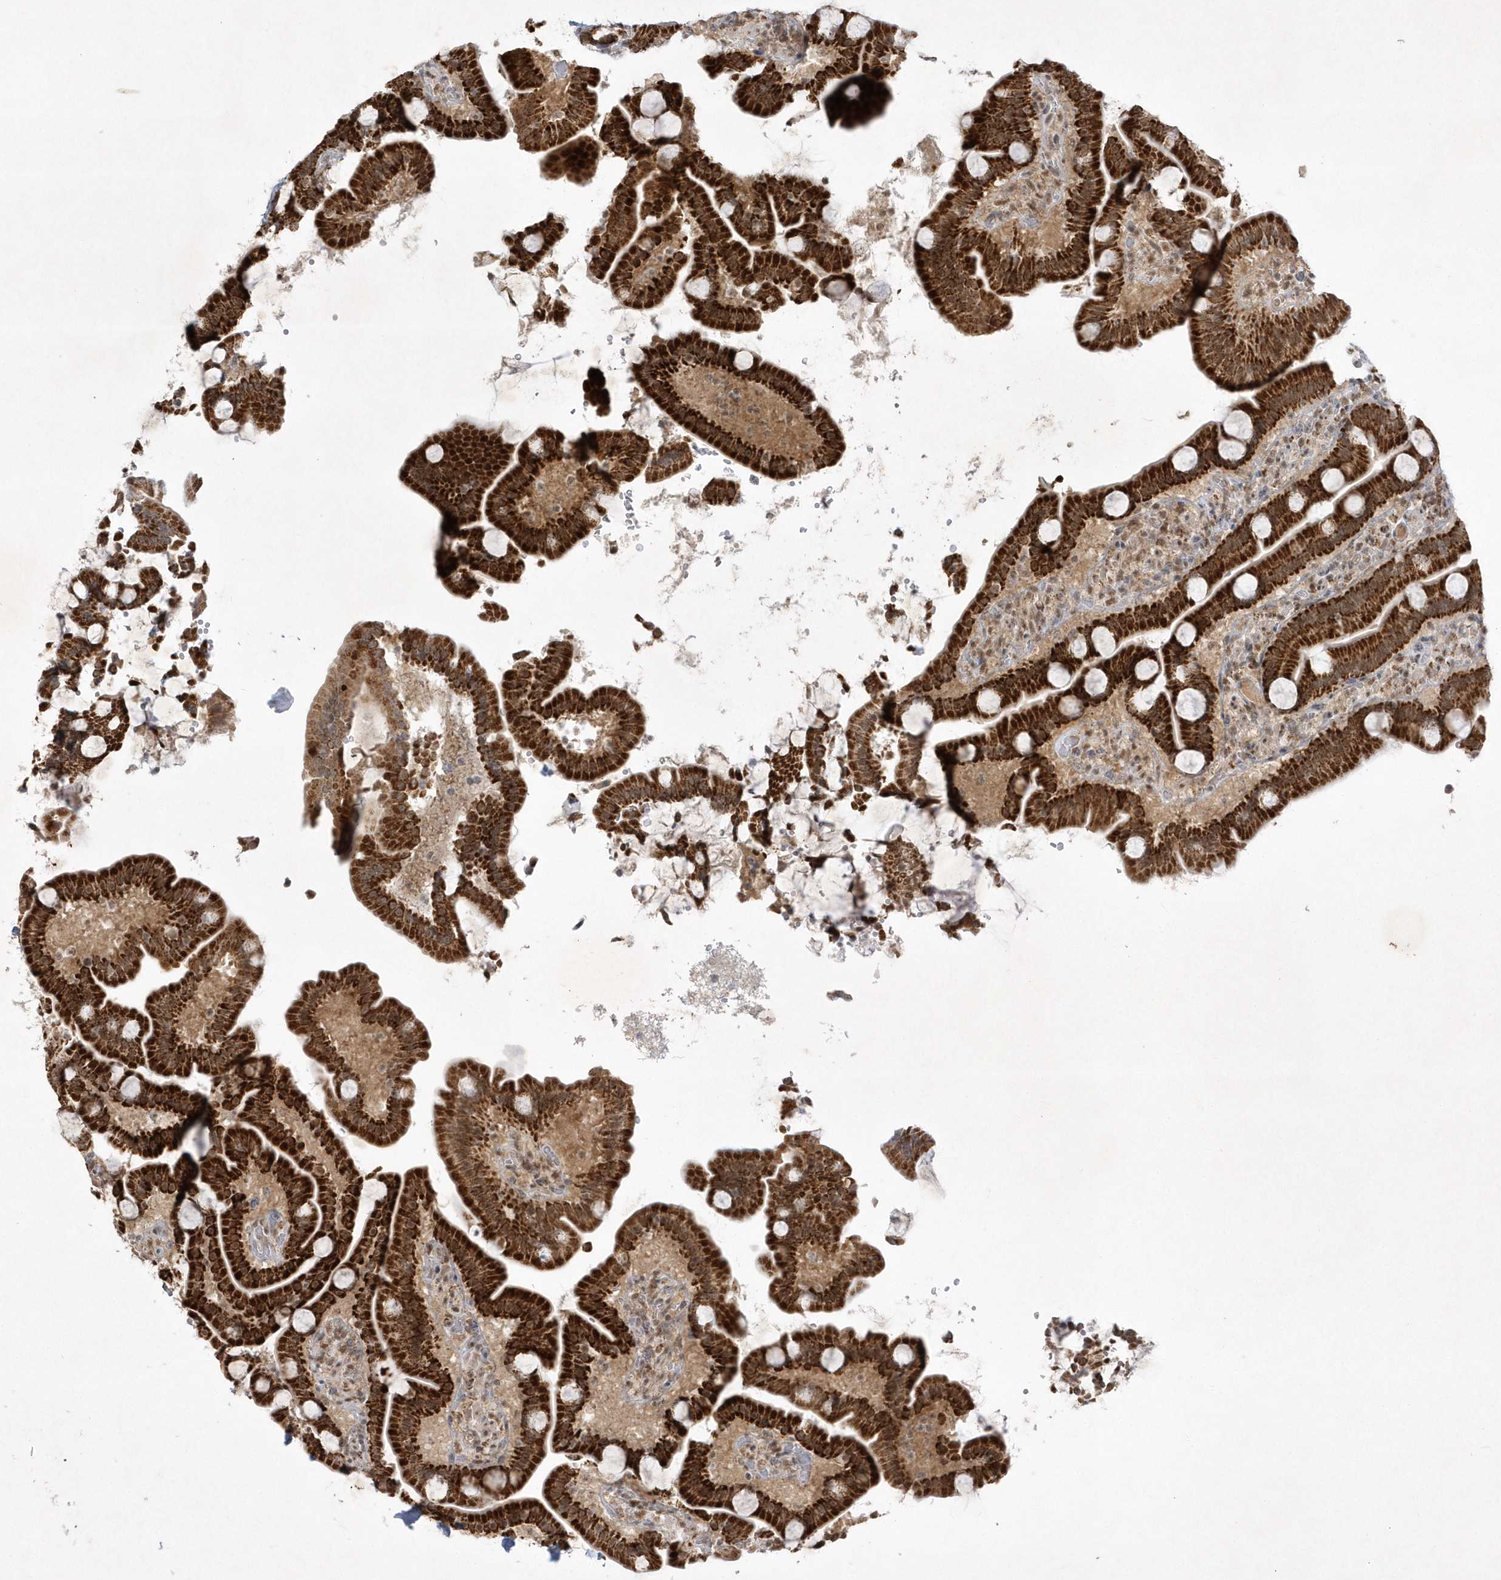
{"staining": {"intensity": "strong", "quantity": ">75%", "location": "cytoplasmic/membranous"}, "tissue": "duodenum", "cell_type": "Glandular cells", "image_type": "normal", "snomed": [{"axis": "morphology", "description": "Normal tissue, NOS"}, {"axis": "topography", "description": "Duodenum"}], "caption": "DAB (3,3'-diaminobenzidine) immunohistochemical staining of normal human duodenum demonstrates strong cytoplasmic/membranous protein positivity in about >75% of glandular cells. The staining was performed using DAB to visualize the protein expression in brown, while the nuclei were stained in blue with hematoxylin (Magnification: 20x).", "gene": "CPSF3", "patient": {"sex": "male", "age": 55}}